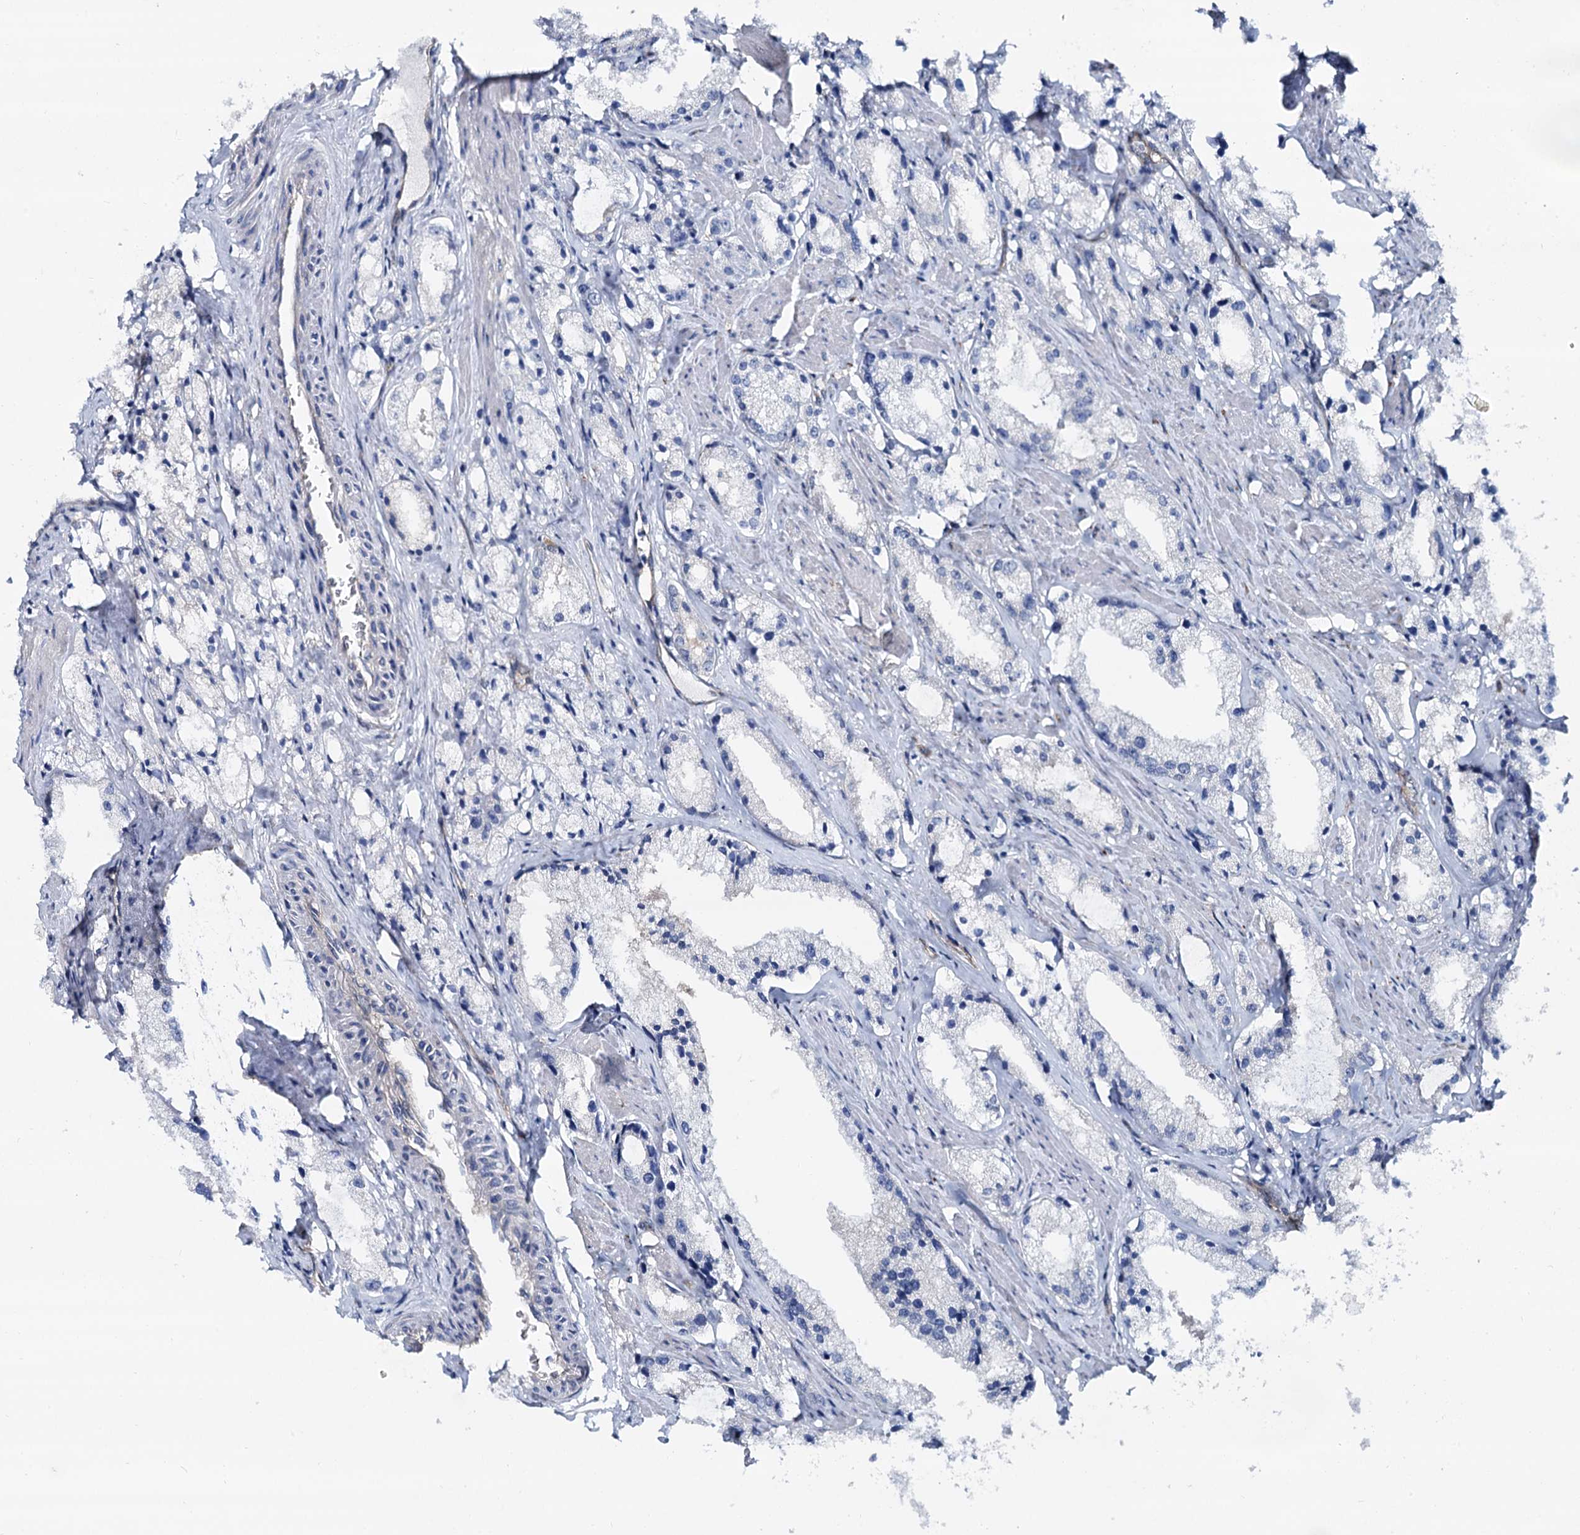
{"staining": {"intensity": "negative", "quantity": "none", "location": "none"}, "tissue": "prostate cancer", "cell_type": "Tumor cells", "image_type": "cancer", "snomed": [{"axis": "morphology", "description": "Adenocarcinoma, High grade"}, {"axis": "topography", "description": "Prostate"}], "caption": "IHC histopathology image of neoplastic tissue: human high-grade adenocarcinoma (prostate) stained with DAB (3,3'-diaminobenzidine) exhibits no significant protein positivity in tumor cells. (Brightfield microscopy of DAB IHC at high magnification).", "gene": "STXBP1", "patient": {"sex": "male", "age": 66}}